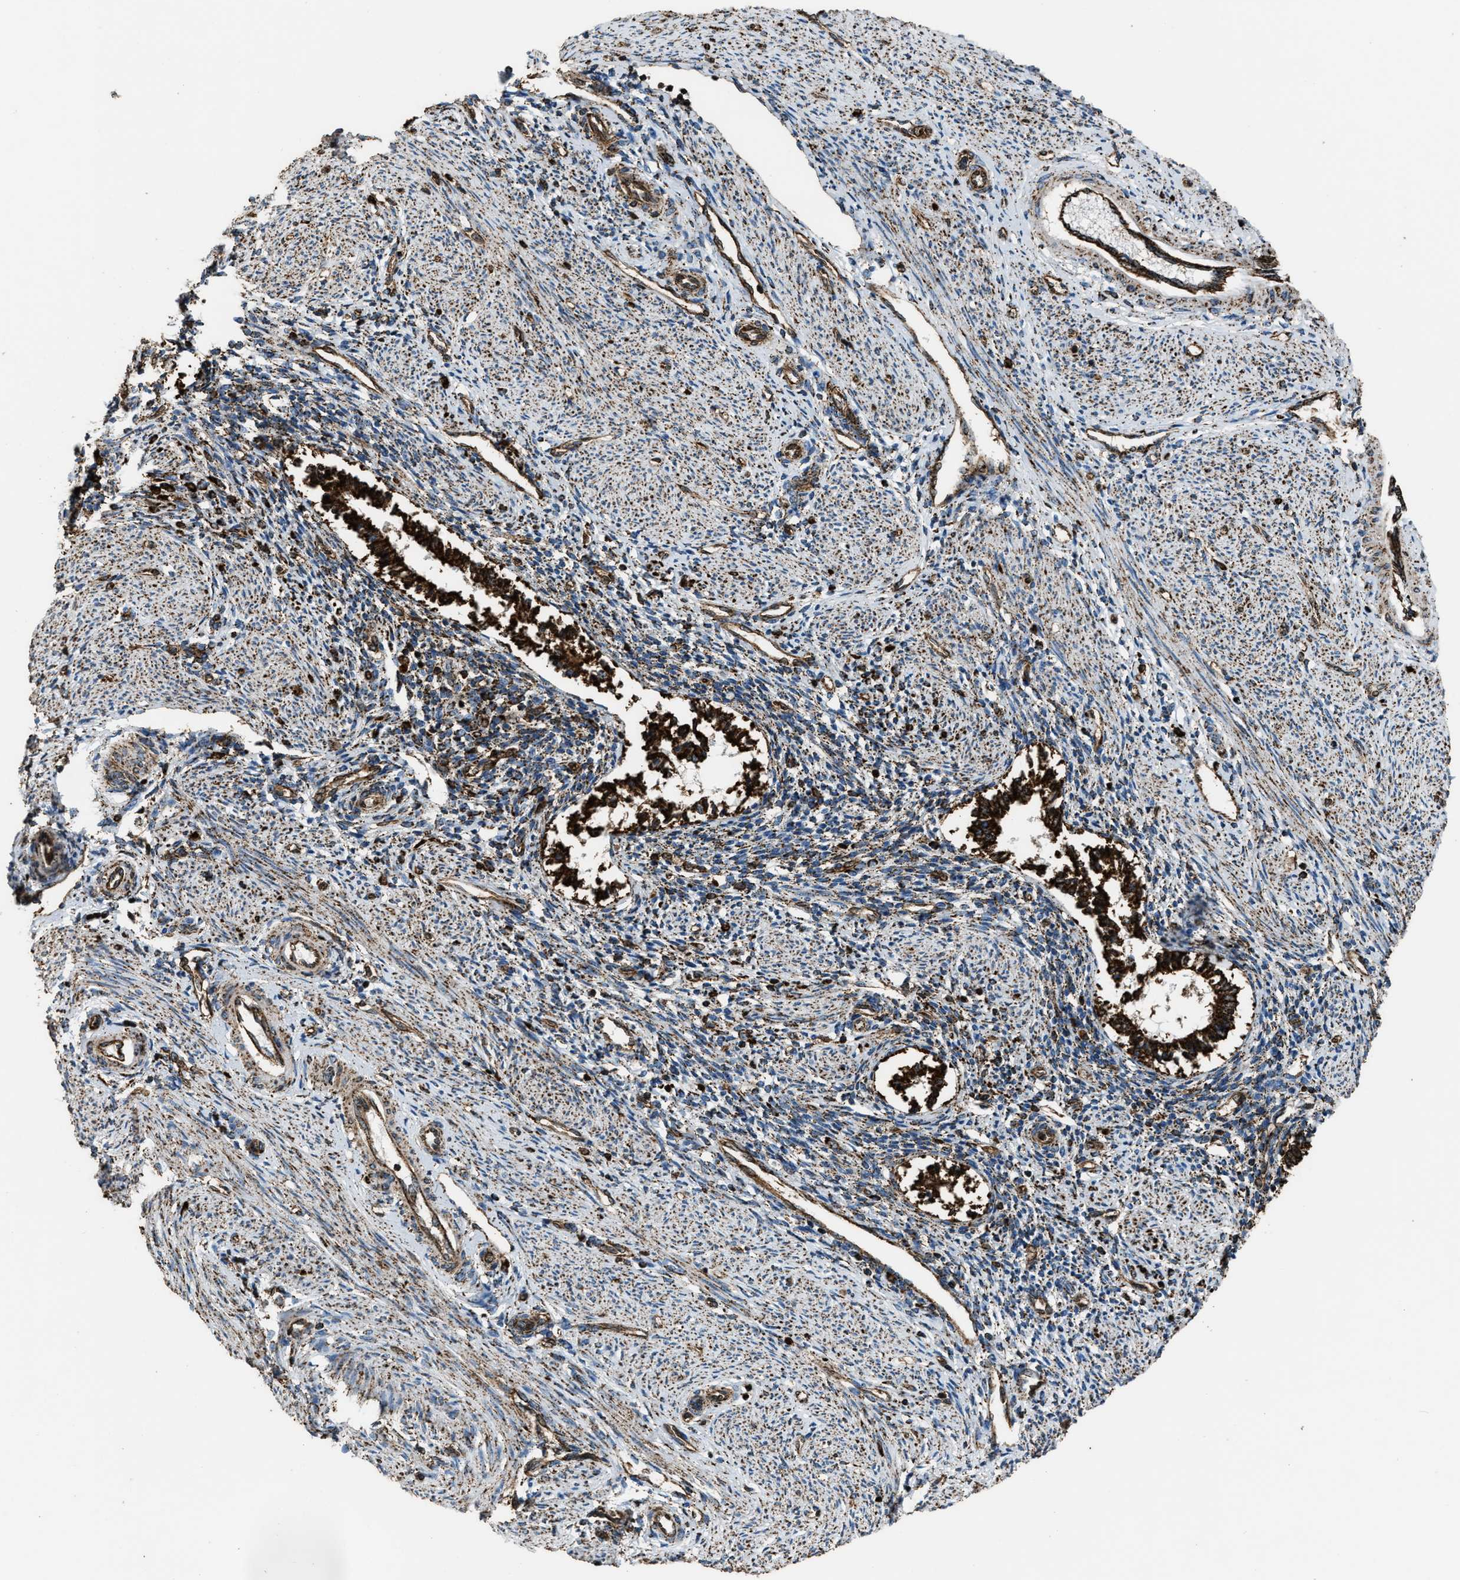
{"staining": {"intensity": "strong", "quantity": ">75%", "location": "cytoplasmic/membranous"}, "tissue": "endometrium", "cell_type": "Cells in endometrial stroma", "image_type": "normal", "snomed": [{"axis": "morphology", "description": "Normal tissue, NOS"}, {"axis": "topography", "description": "Endometrium"}], "caption": "High-magnification brightfield microscopy of benign endometrium stained with DAB (brown) and counterstained with hematoxylin (blue). cells in endometrial stroma exhibit strong cytoplasmic/membranous positivity is present in about>75% of cells. The protein is shown in brown color, while the nuclei are stained blue.", "gene": "MDH2", "patient": {"sex": "female", "age": 42}}